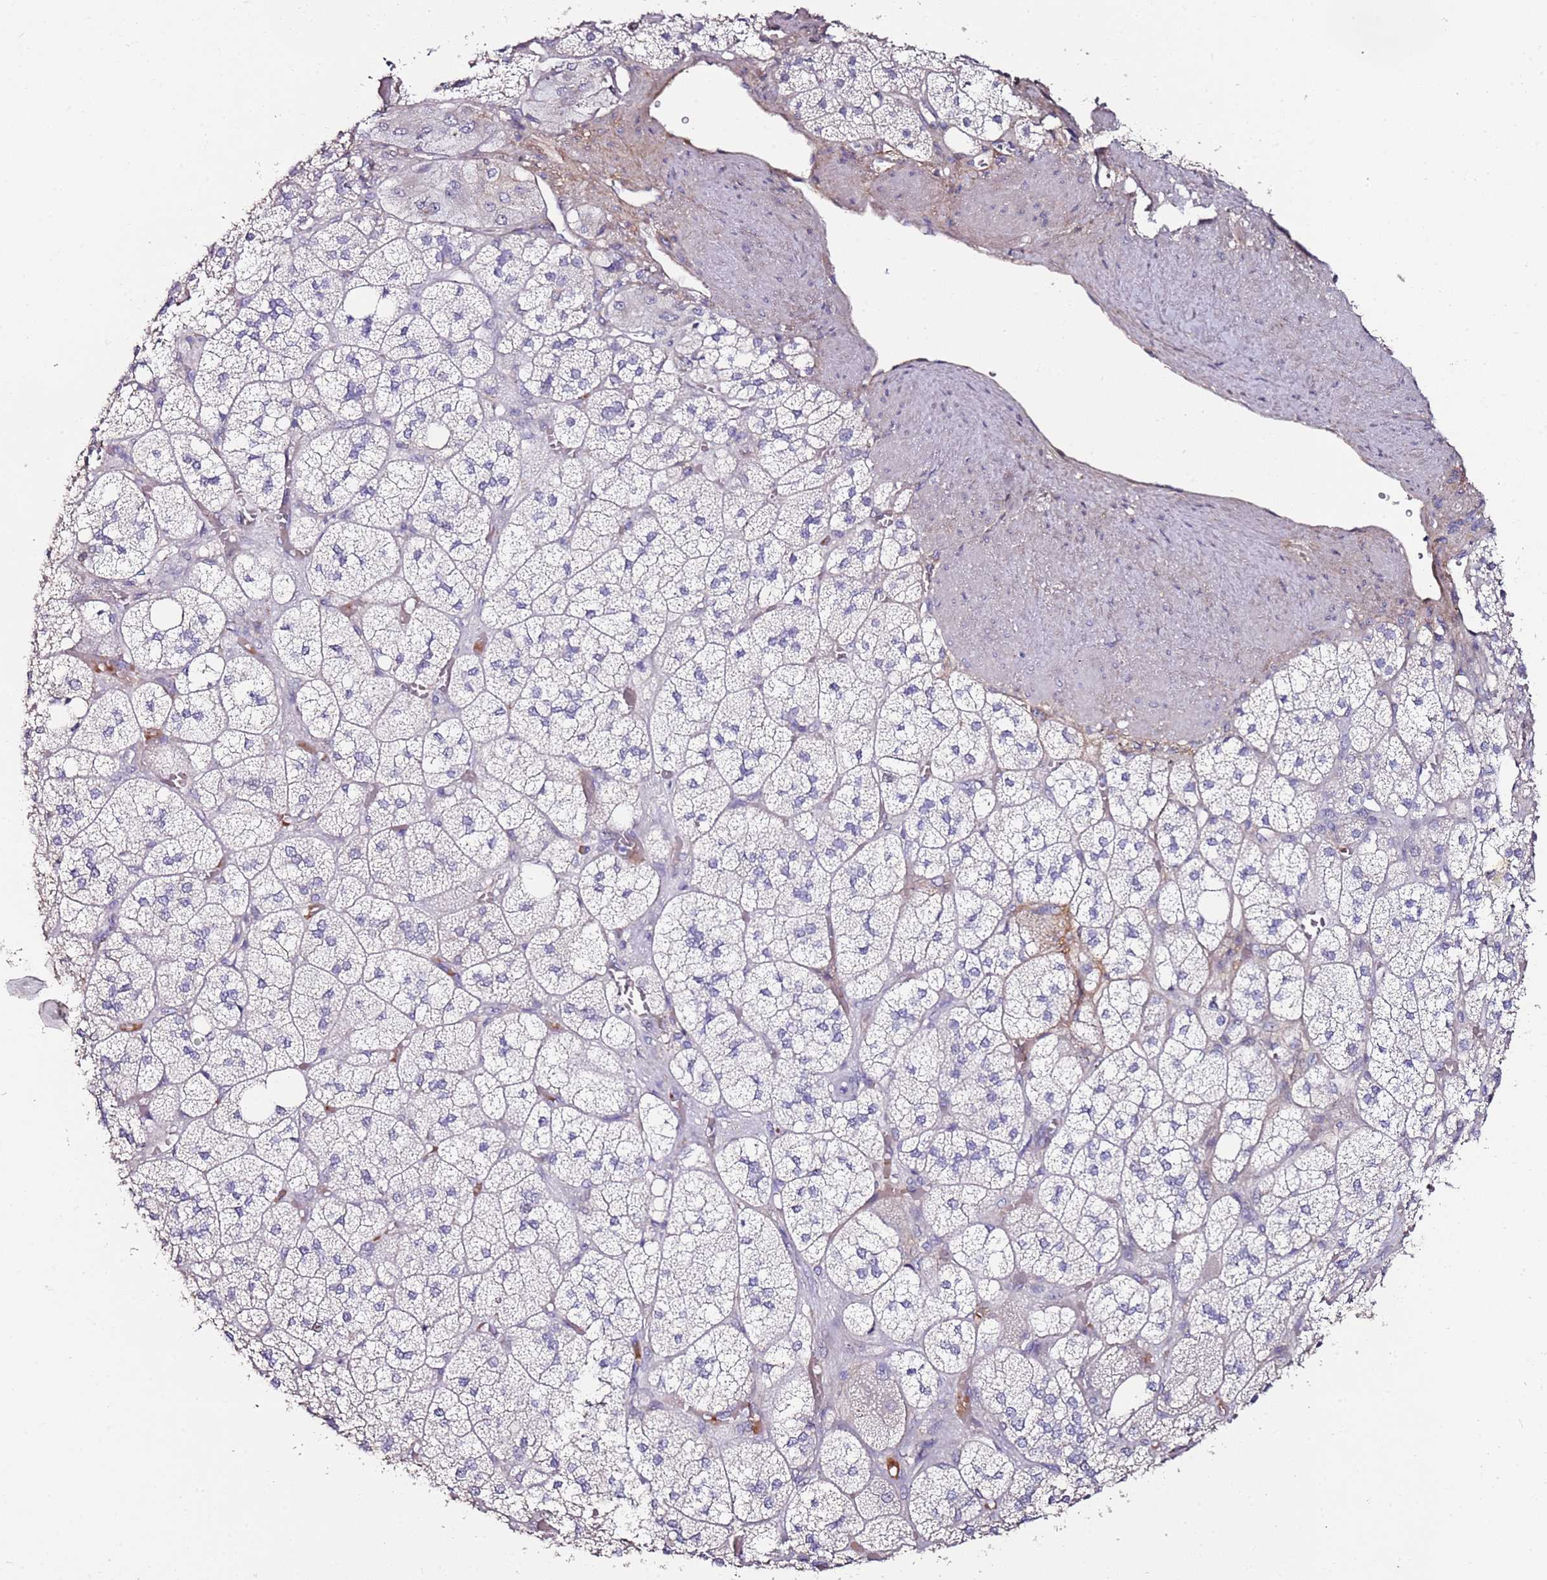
{"staining": {"intensity": "negative", "quantity": "none", "location": "none"}, "tissue": "adrenal gland", "cell_type": "Glandular cells", "image_type": "normal", "snomed": [{"axis": "morphology", "description": "Normal tissue, NOS"}, {"axis": "topography", "description": "Adrenal gland"}], "caption": "High power microscopy micrograph of an immunohistochemistry photomicrograph of benign adrenal gland, revealing no significant staining in glandular cells. Nuclei are stained in blue.", "gene": "C3orf80", "patient": {"sex": "male", "age": 61}}